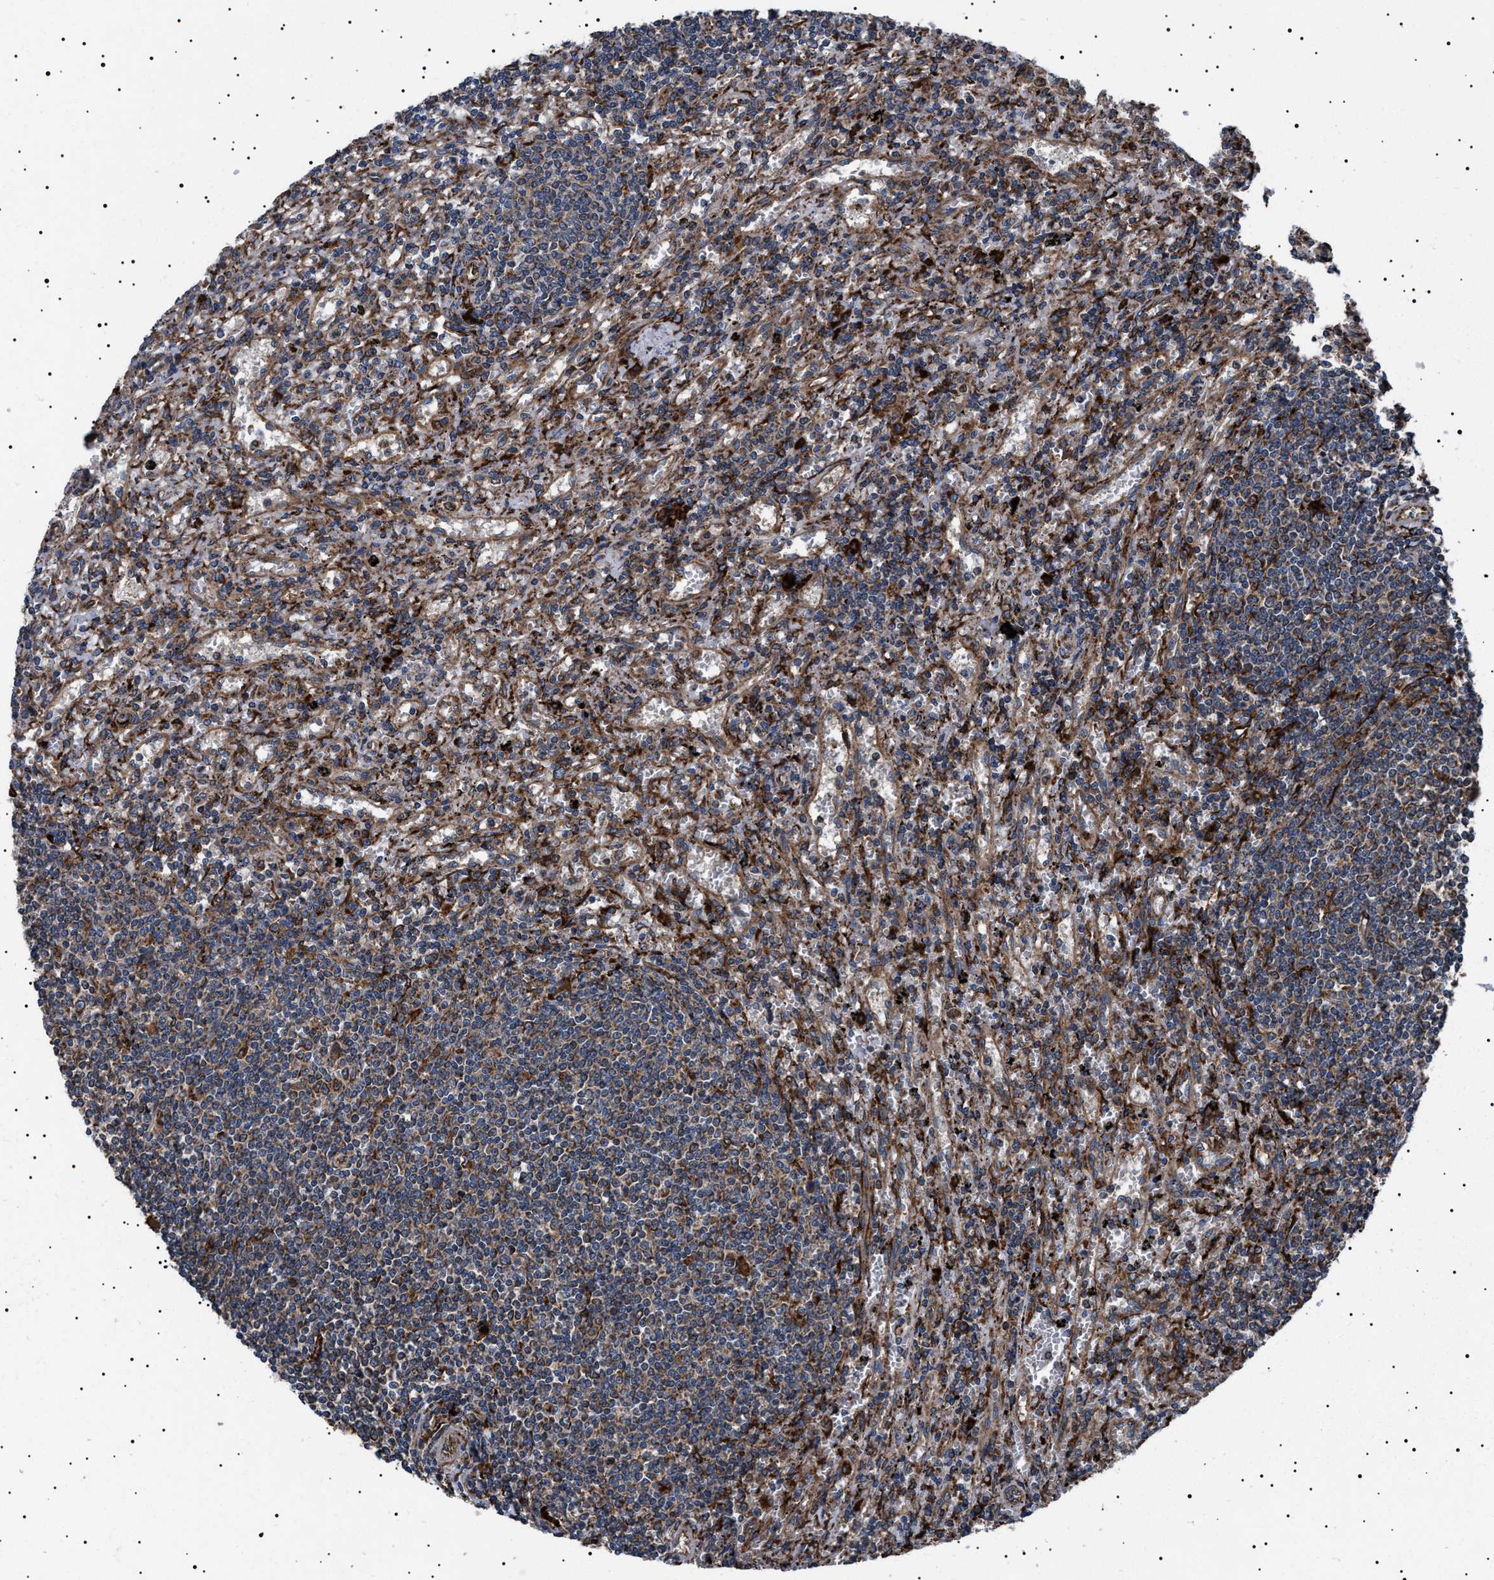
{"staining": {"intensity": "moderate", "quantity": "25%-75%", "location": "cytoplasmic/membranous"}, "tissue": "lymphoma", "cell_type": "Tumor cells", "image_type": "cancer", "snomed": [{"axis": "morphology", "description": "Malignant lymphoma, non-Hodgkin's type, Low grade"}, {"axis": "topography", "description": "Spleen"}], "caption": "This photomicrograph displays malignant lymphoma, non-Hodgkin's type (low-grade) stained with immunohistochemistry to label a protein in brown. The cytoplasmic/membranous of tumor cells show moderate positivity for the protein. Nuclei are counter-stained blue.", "gene": "TOP1MT", "patient": {"sex": "male", "age": 76}}